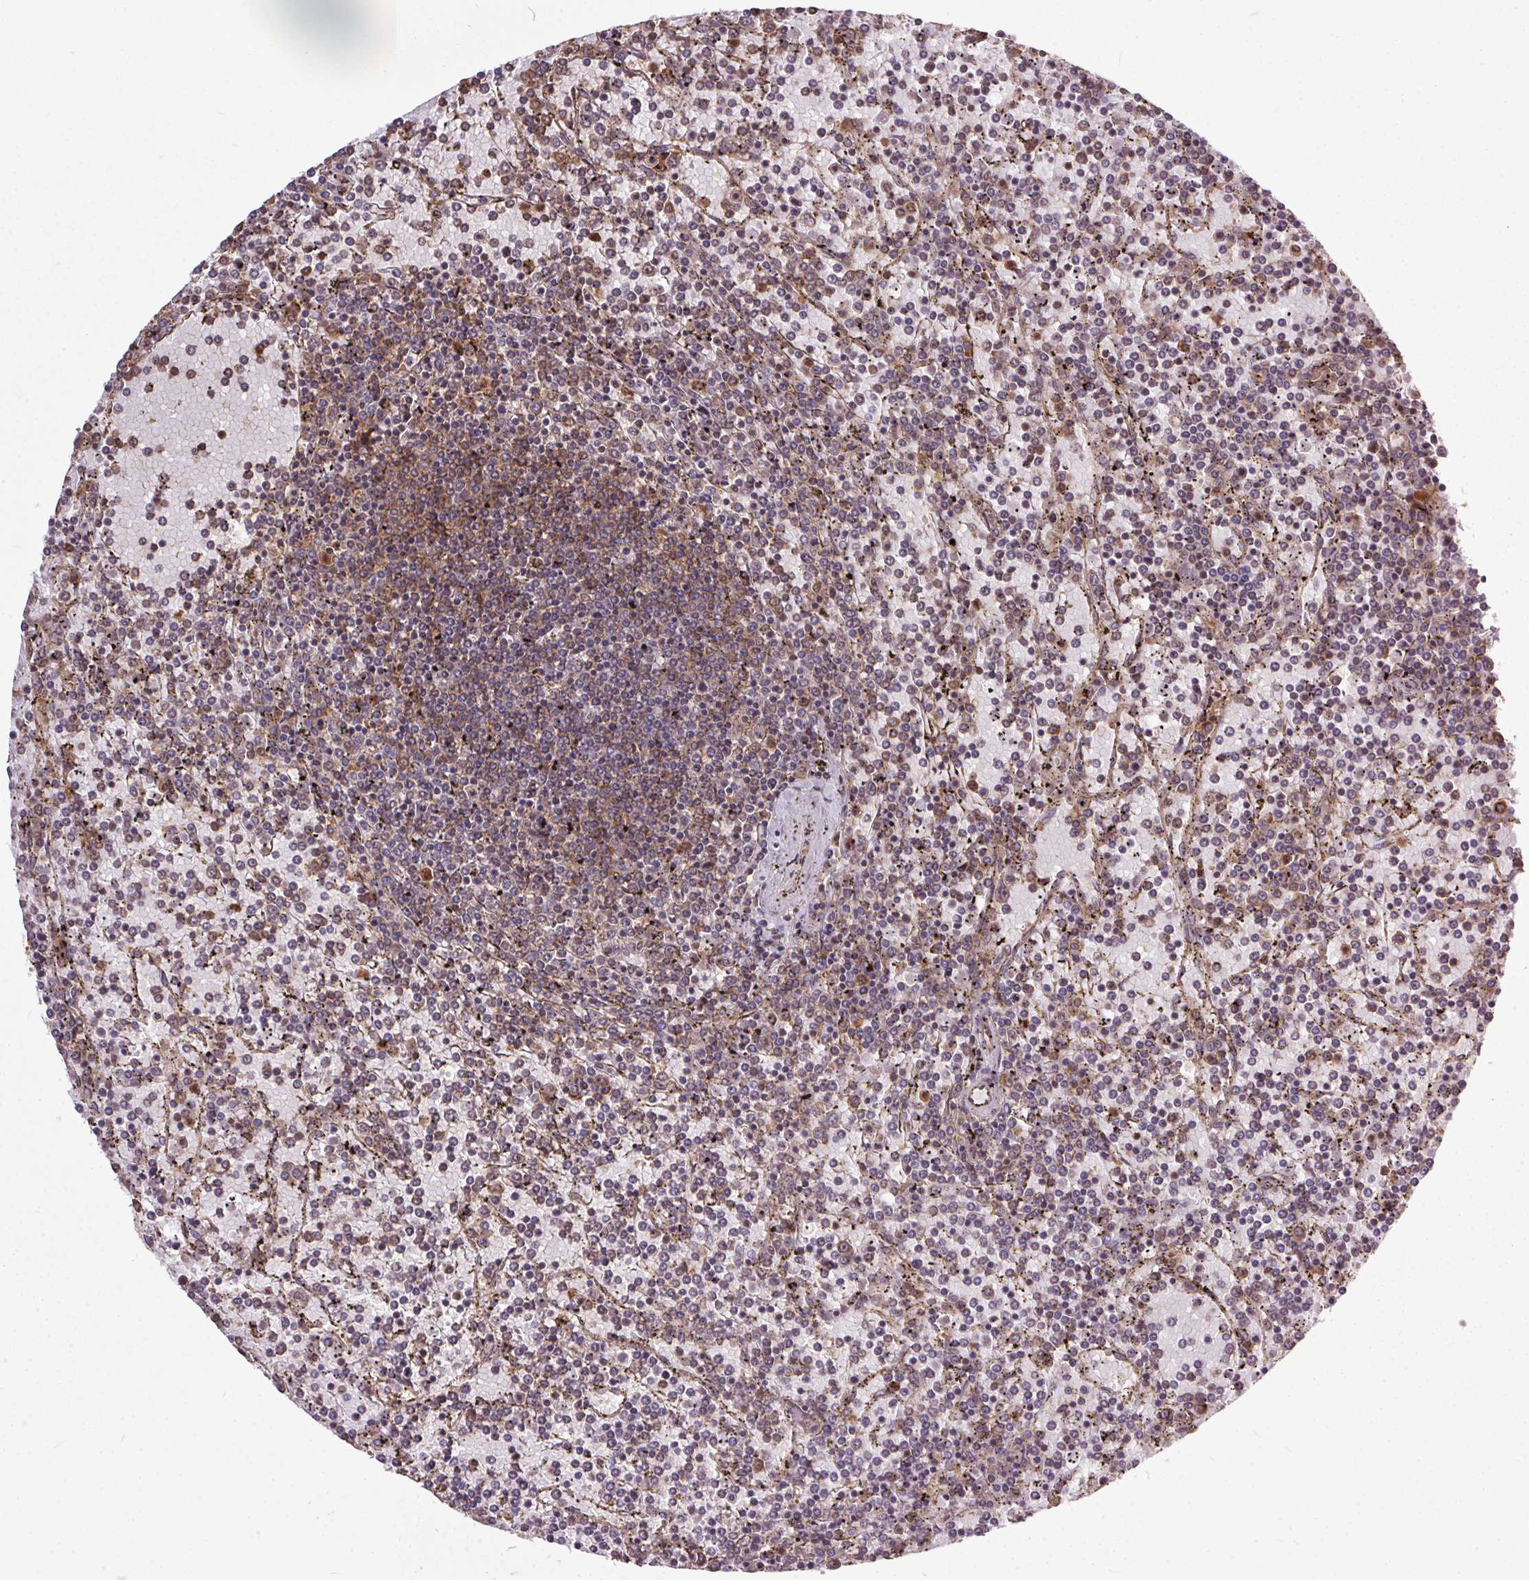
{"staining": {"intensity": "weak", "quantity": "<25%", "location": "cytoplasmic/membranous"}, "tissue": "lymphoma", "cell_type": "Tumor cells", "image_type": "cancer", "snomed": [{"axis": "morphology", "description": "Malignant lymphoma, non-Hodgkin's type, Low grade"}, {"axis": "topography", "description": "Spleen"}], "caption": "The photomicrograph displays no significant expression in tumor cells of lymphoma. (Brightfield microscopy of DAB (3,3'-diaminobenzidine) immunohistochemistry at high magnification).", "gene": "EIF2S1", "patient": {"sex": "female", "age": 77}}